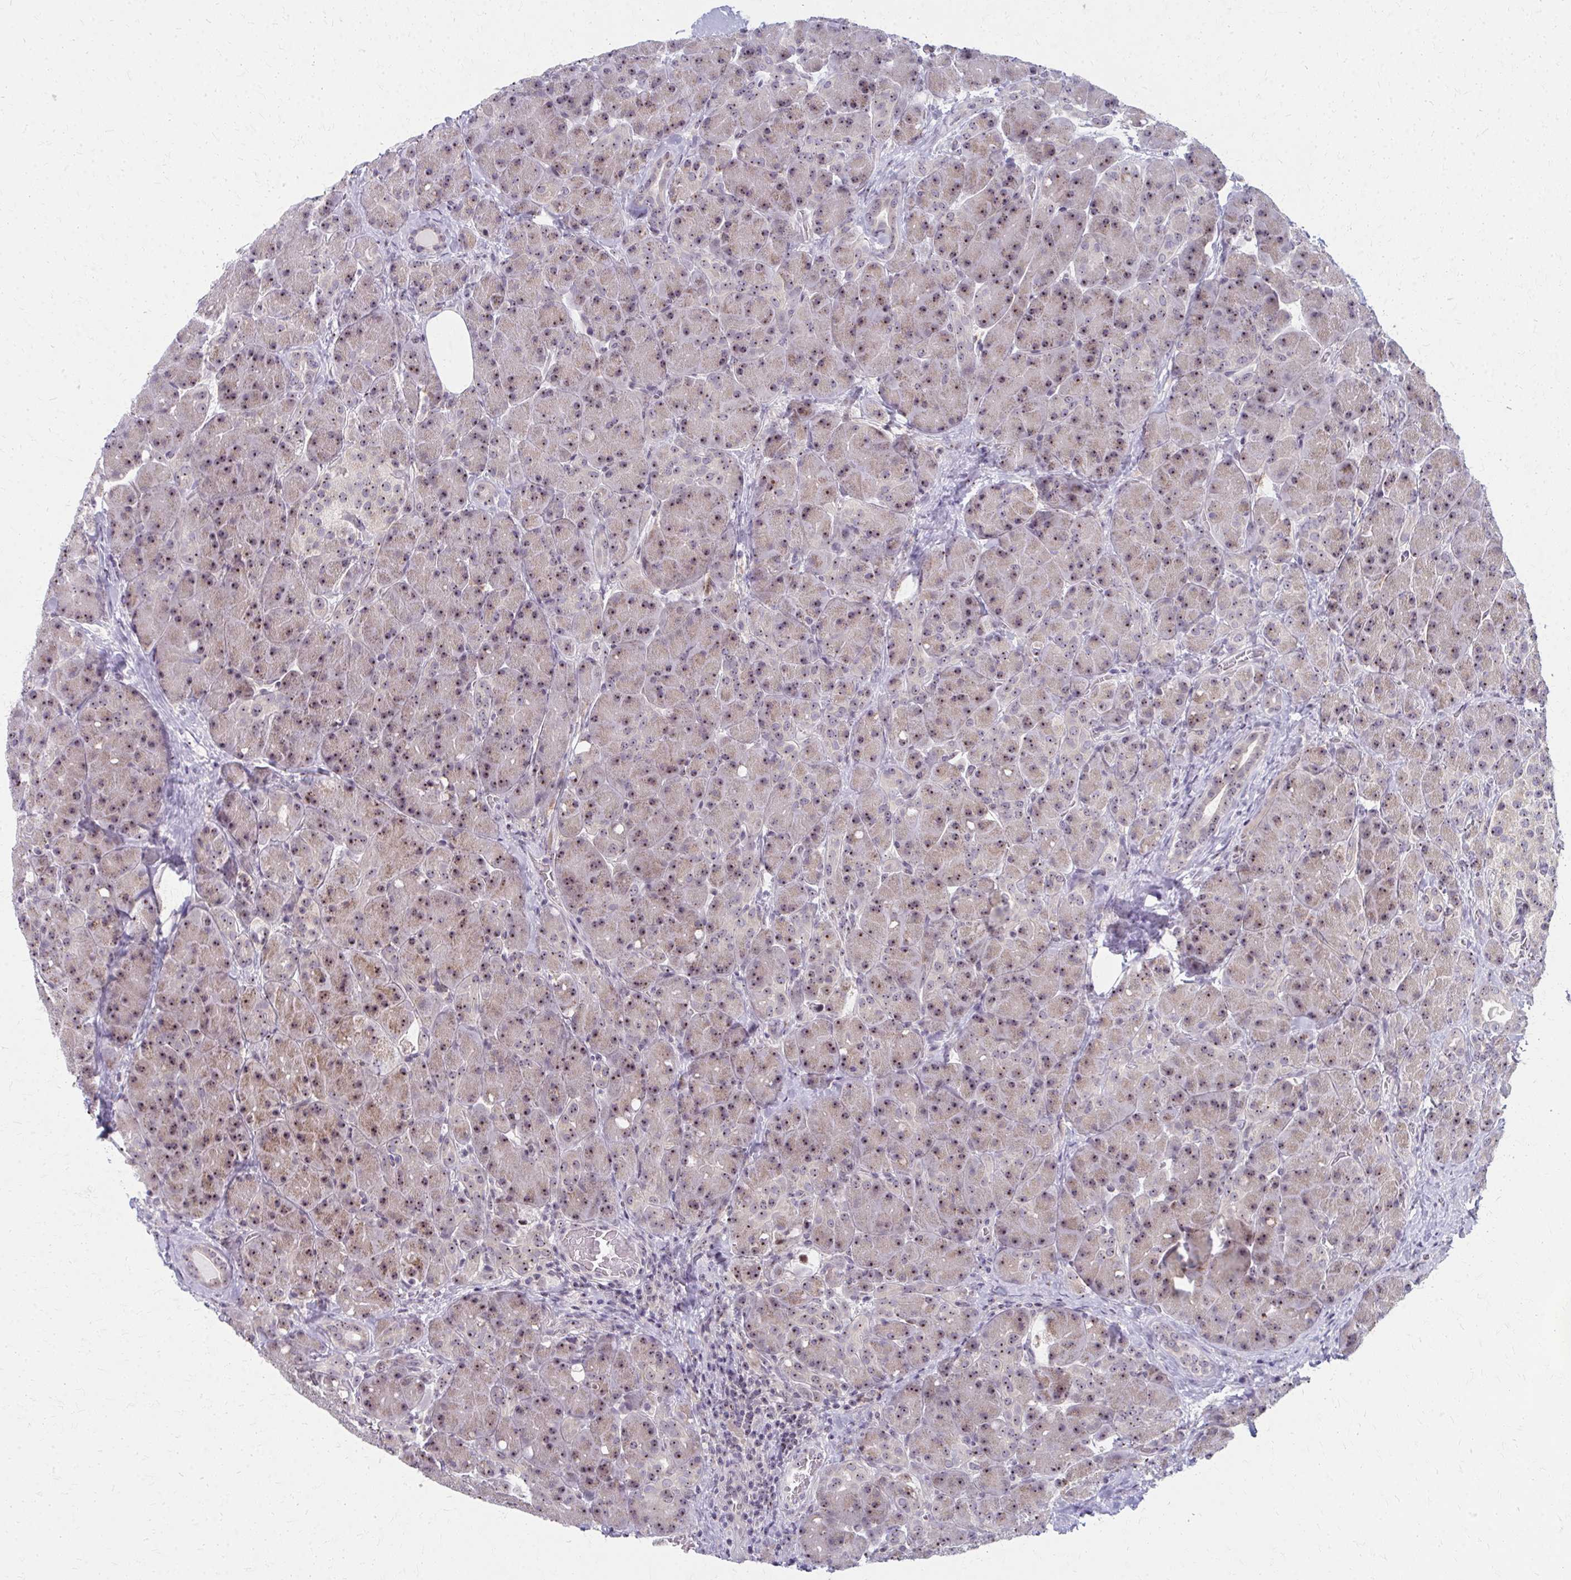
{"staining": {"intensity": "moderate", "quantity": "25%-75%", "location": "cytoplasmic/membranous,nuclear"}, "tissue": "pancreas", "cell_type": "Exocrine glandular cells", "image_type": "normal", "snomed": [{"axis": "morphology", "description": "Normal tissue, NOS"}, {"axis": "topography", "description": "Pancreas"}], "caption": "An immunohistochemistry image of normal tissue is shown. Protein staining in brown highlights moderate cytoplasmic/membranous,nuclear positivity in pancreas within exocrine glandular cells. (Stains: DAB in brown, nuclei in blue, Microscopy: brightfield microscopy at high magnification).", "gene": "NUDT16", "patient": {"sex": "male", "age": 55}}